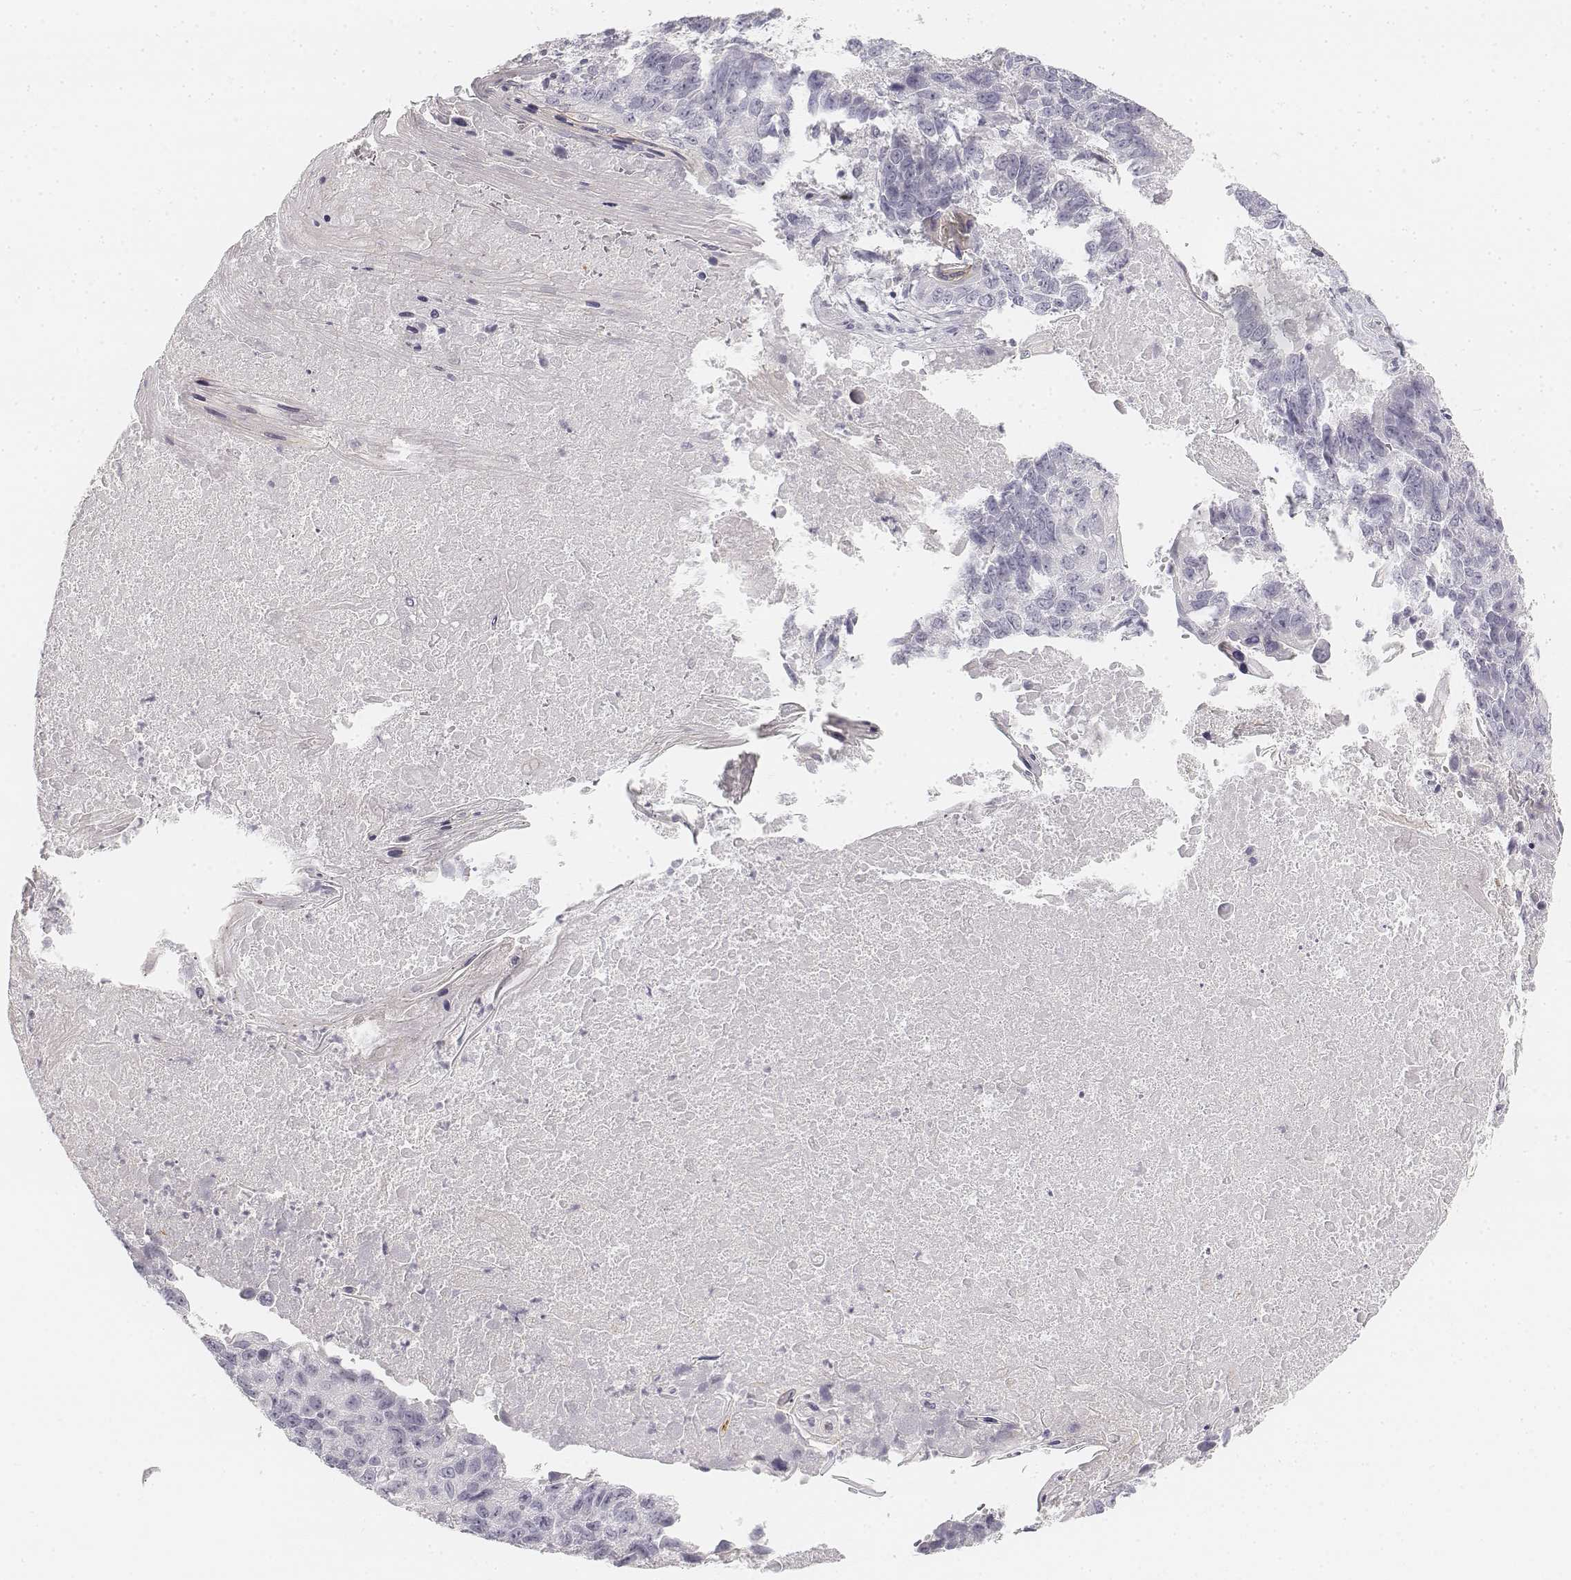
{"staining": {"intensity": "negative", "quantity": "none", "location": "none"}, "tissue": "lung cancer", "cell_type": "Tumor cells", "image_type": "cancer", "snomed": [{"axis": "morphology", "description": "Squamous cell carcinoma, NOS"}, {"axis": "topography", "description": "Lung"}], "caption": "The micrograph reveals no significant staining in tumor cells of lung cancer (squamous cell carcinoma).", "gene": "DSG4", "patient": {"sex": "male", "age": 73}}